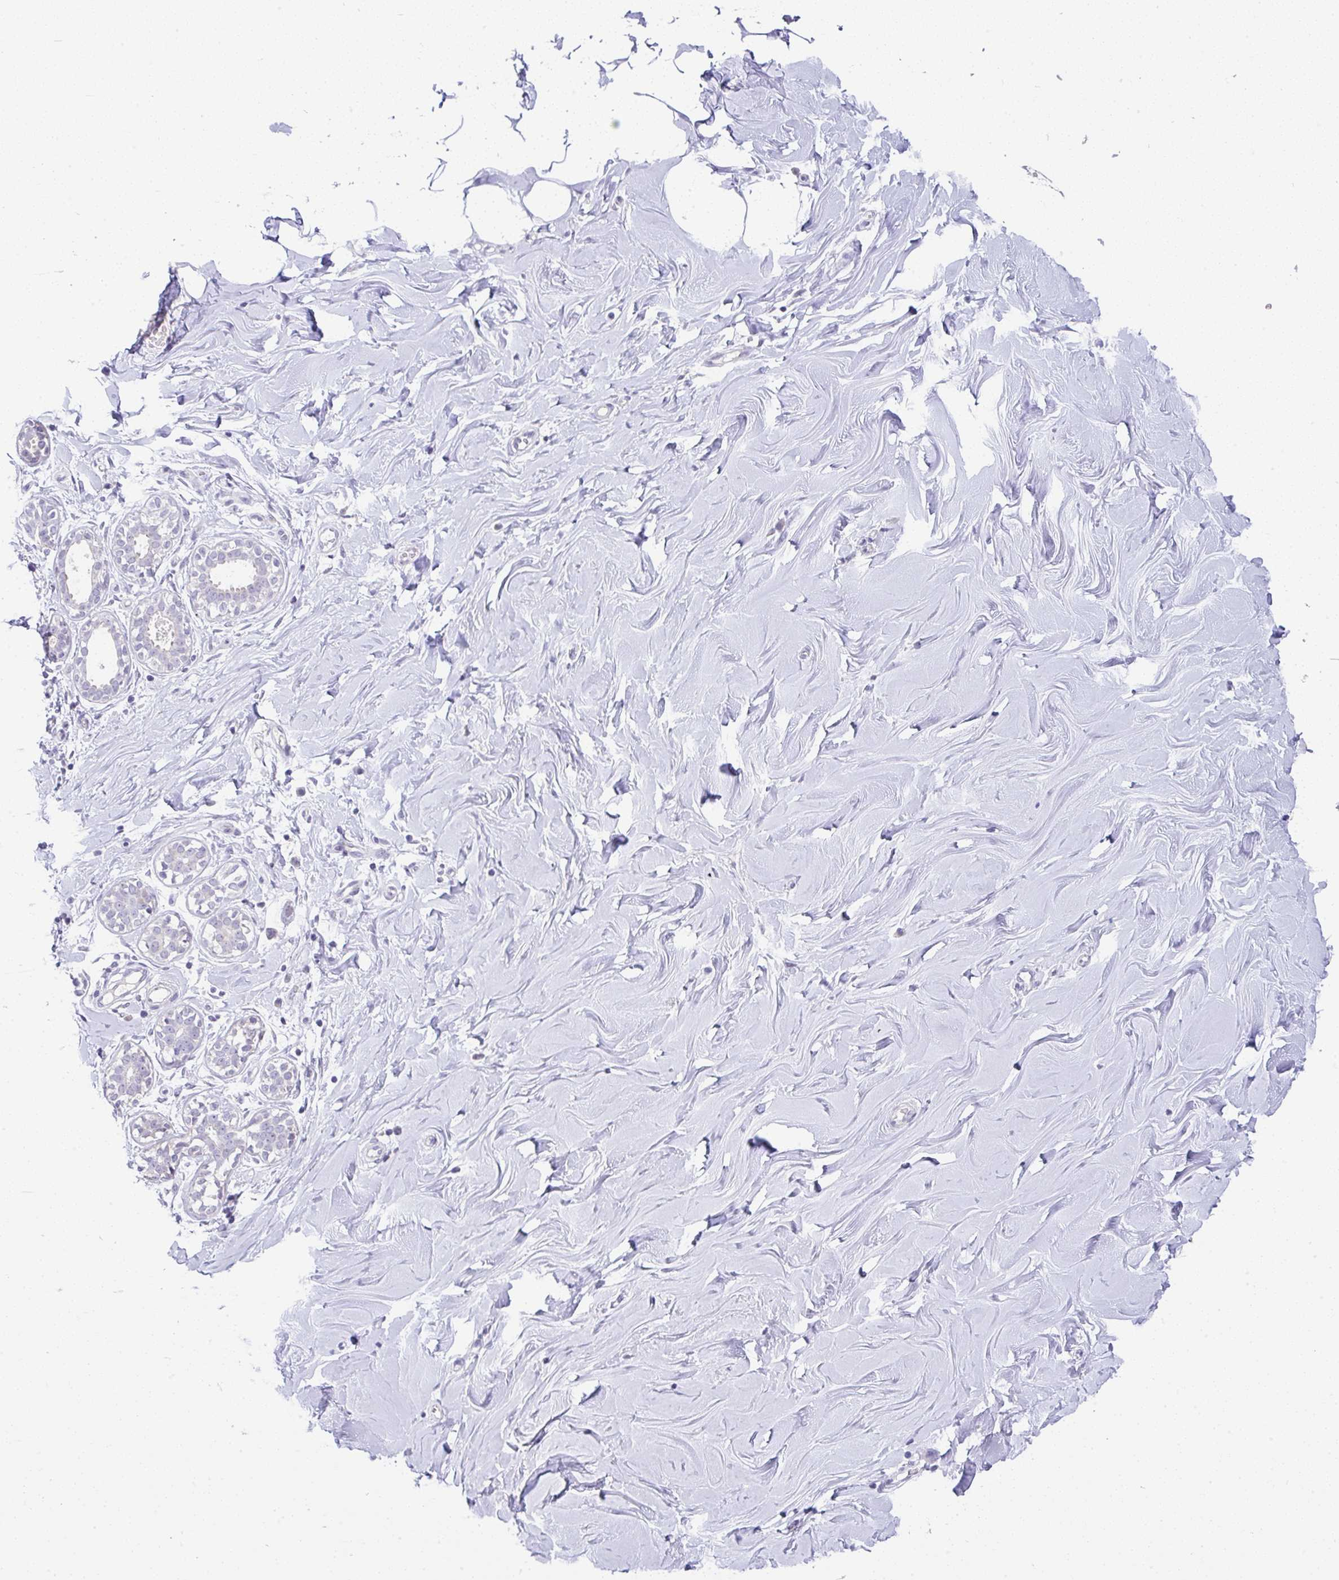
{"staining": {"intensity": "negative", "quantity": "none", "location": "none"}, "tissue": "breast", "cell_type": "Adipocytes", "image_type": "normal", "snomed": [{"axis": "morphology", "description": "Normal tissue, NOS"}, {"axis": "topography", "description": "Breast"}], "caption": "Breast was stained to show a protein in brown. There is no significant staining in adipocytes.", "gene": "FAM177A1", "patient": {"sex": "female", "age": 27}}